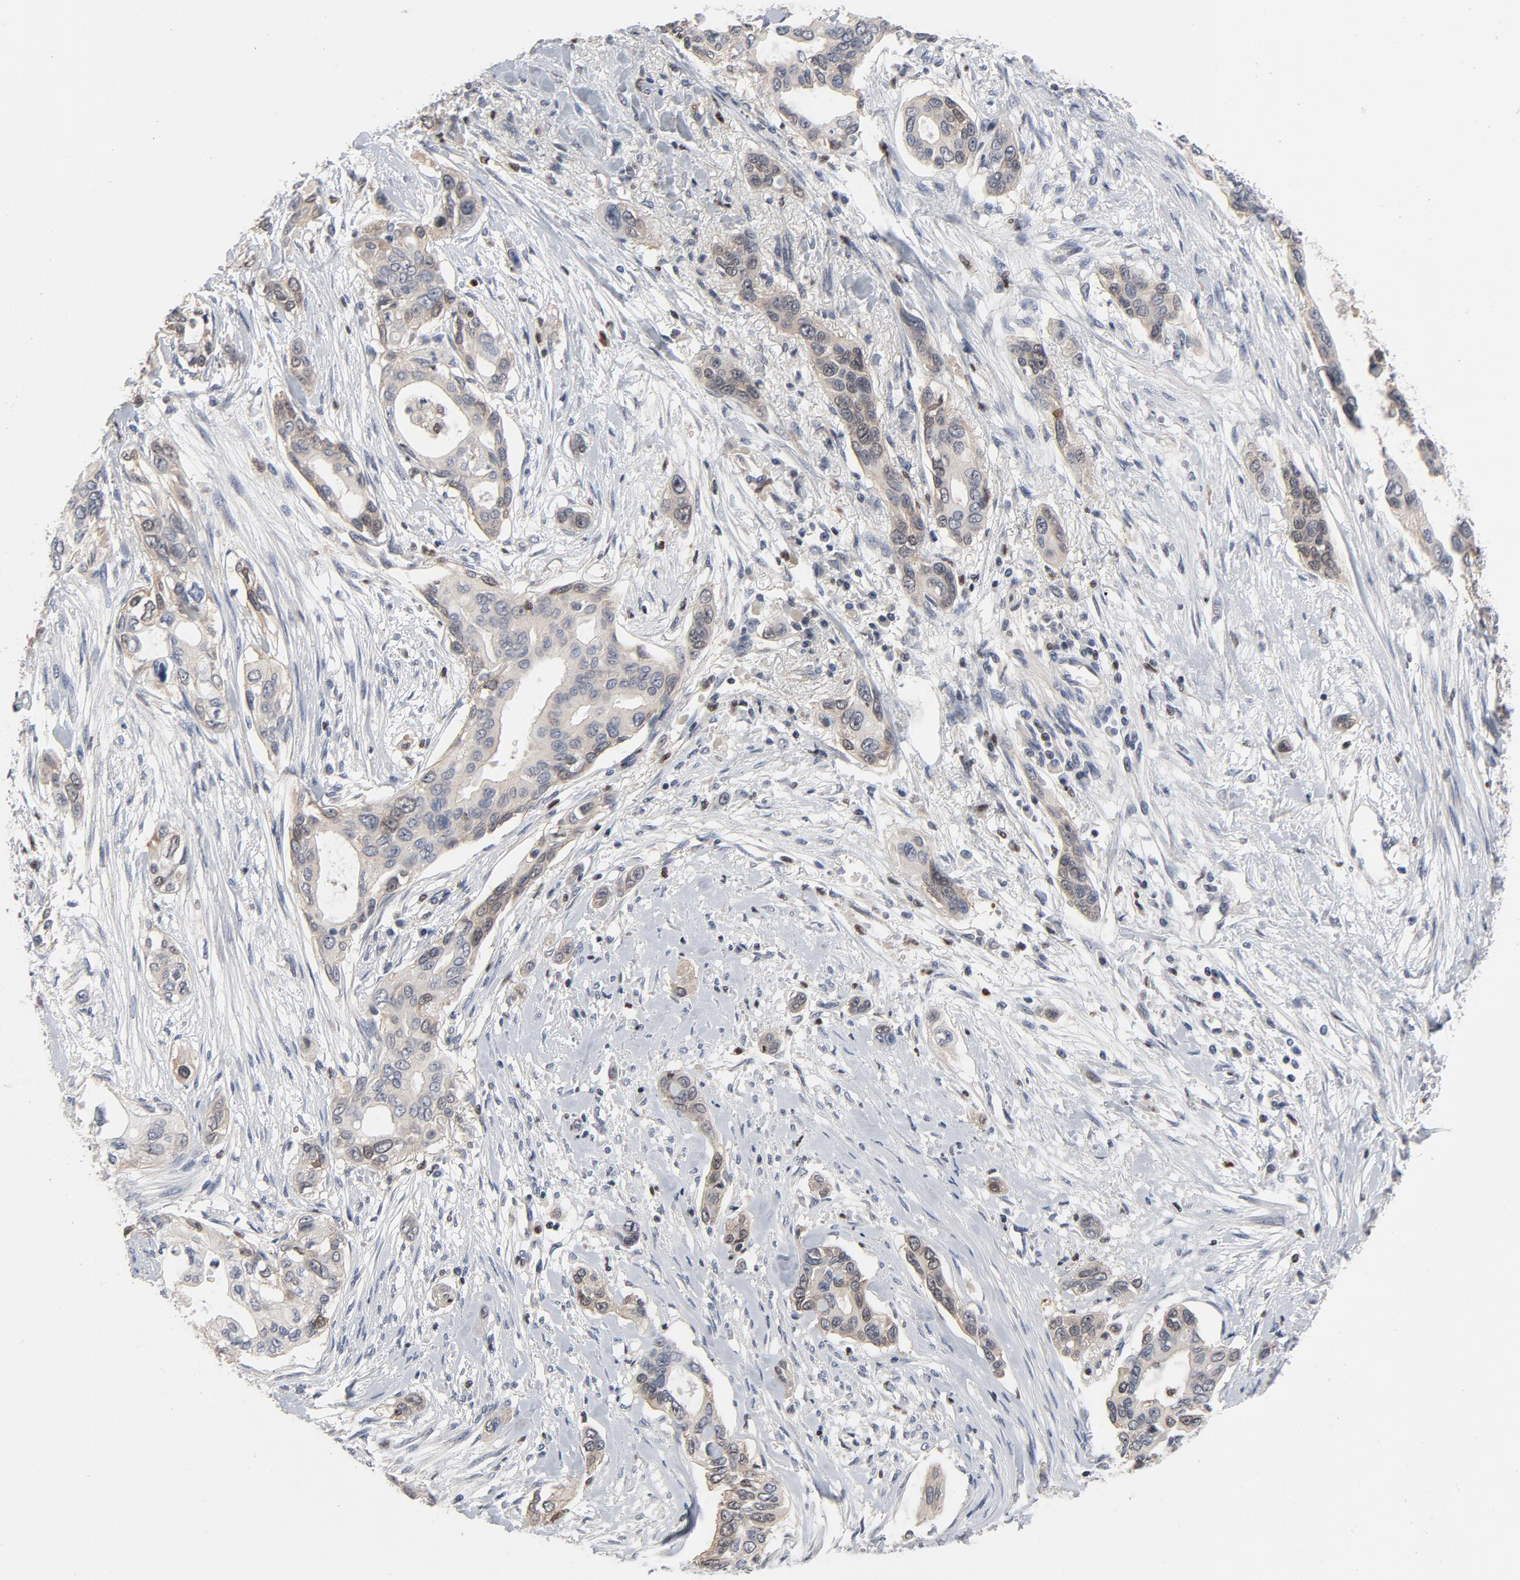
{"staining": {"intensity": "weak", "quantity": "25%-75%", "location": "cytoplasmic/membranous"}, "tissue": "pancreatic cancer", "cell_type": "Tumor cells", "image_type": "cancer", "snomed": [{"axis": "morphology", "description": "Adenocarcinoma, NOS"}, {"axis": "topography", "description": "Pancreas"}], "caption": "Immunohistochemistry (IHC) staining of pancreatic adenocarcinoma, which demonstrates low levels of weak cytoplasmic/membranous staining in approximately 25%-75% of tumor cells indicating weak cytoplasmic/membranous protein expression. The staining was performed using DAB (3,3'-diaminobenzidine) (brown) for protein detection and nuclei were counterstained in hematoxylin (blue).", "gene": "NFKB1", "patient": {"sex": "female", "age": 60}}